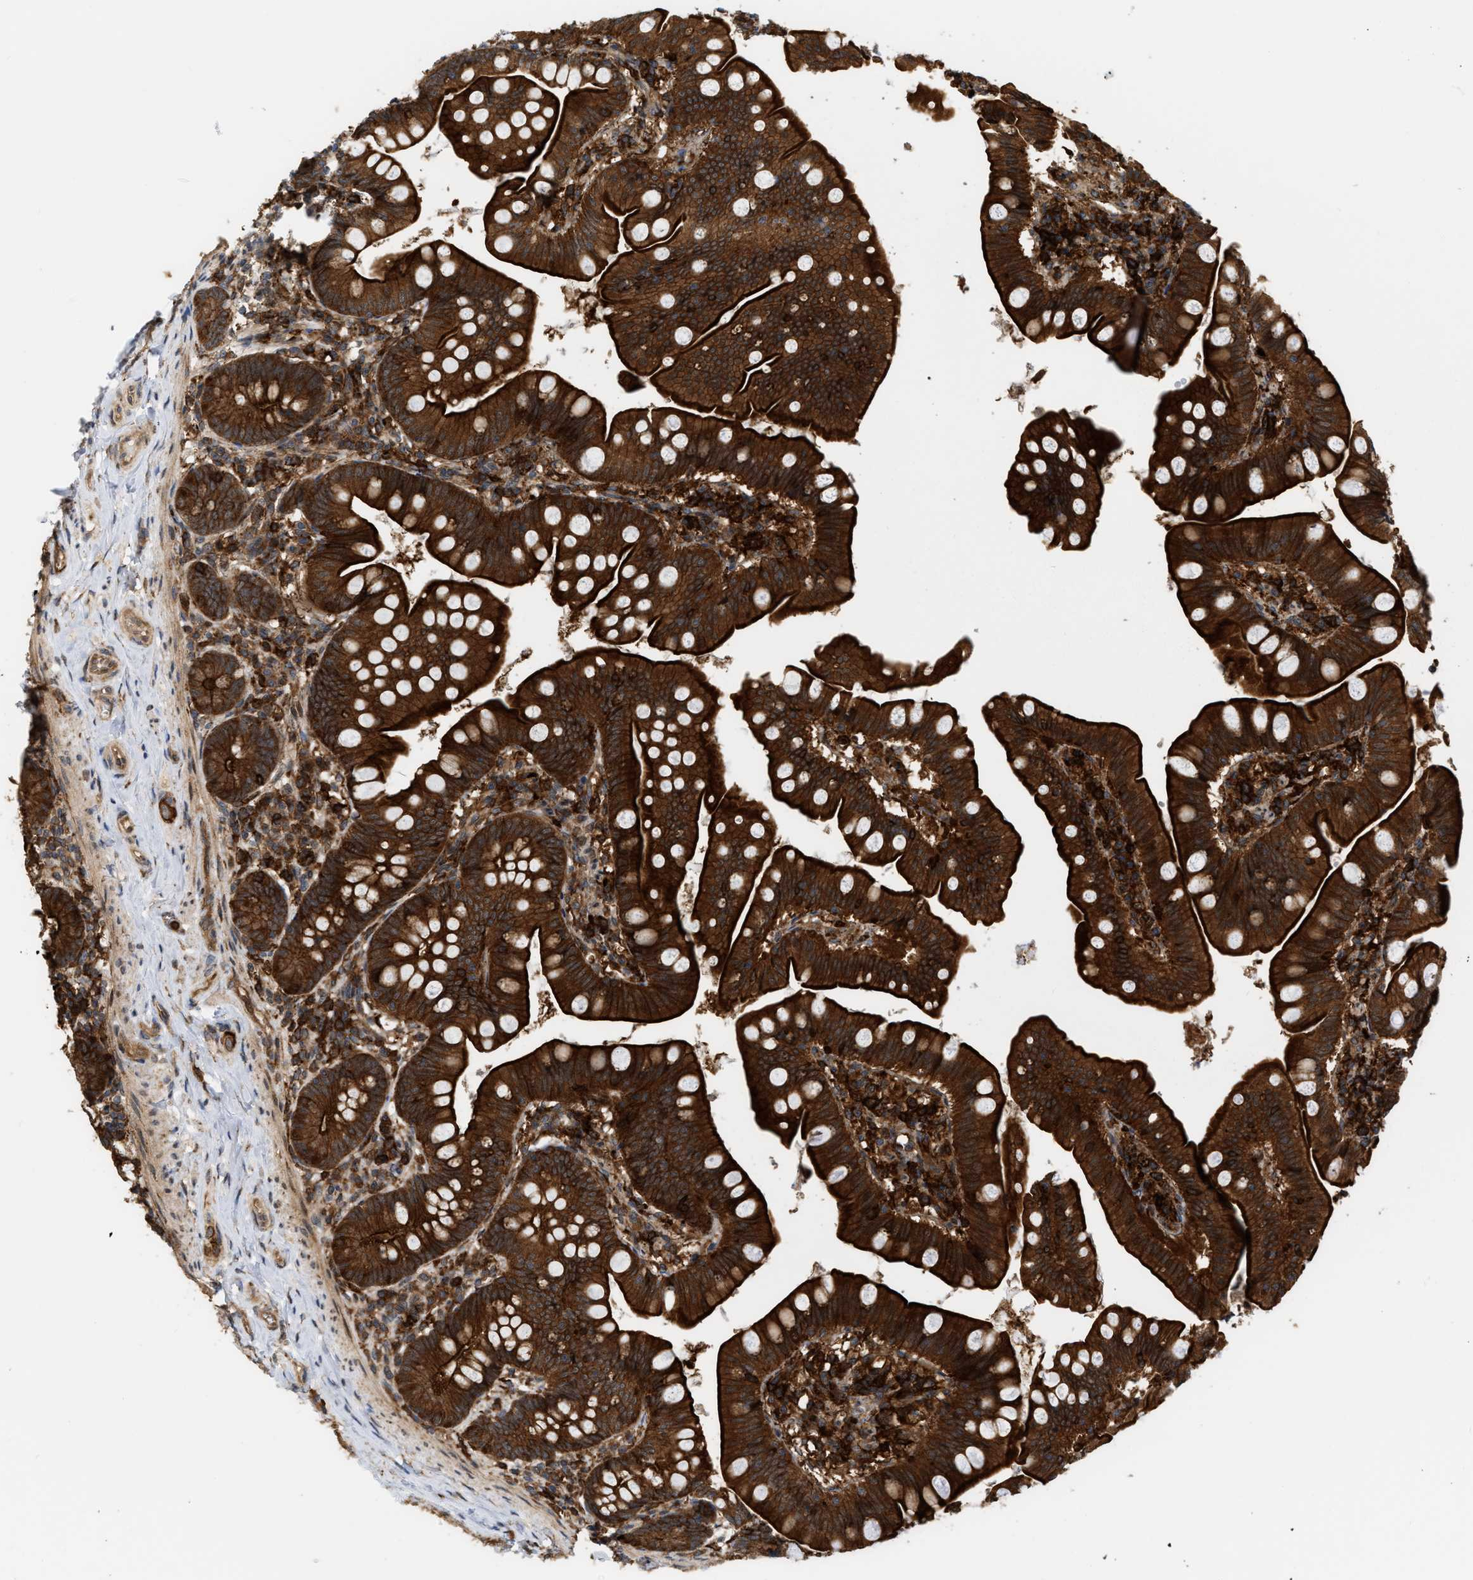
{"staining": {"intensity": "strong", "quantity": ">75%", "location": "cytoplasmic/membranous"}, "tissue": "small intestine", "cell_type": "Glandular cells", "image_type": "normal", "snomed": [{"axis": "morphology", "description": "Normal tissue, NOS"}, {"axis": "topography", "description": "Small intestine"}], "caption": "Glandular cells display high levels of strong cytoplasmic/membranous staining in approximately >75% of cells in normal human small intestine.", "gene": "IQCE", "patient": {"sex": "male", "age": 7}}